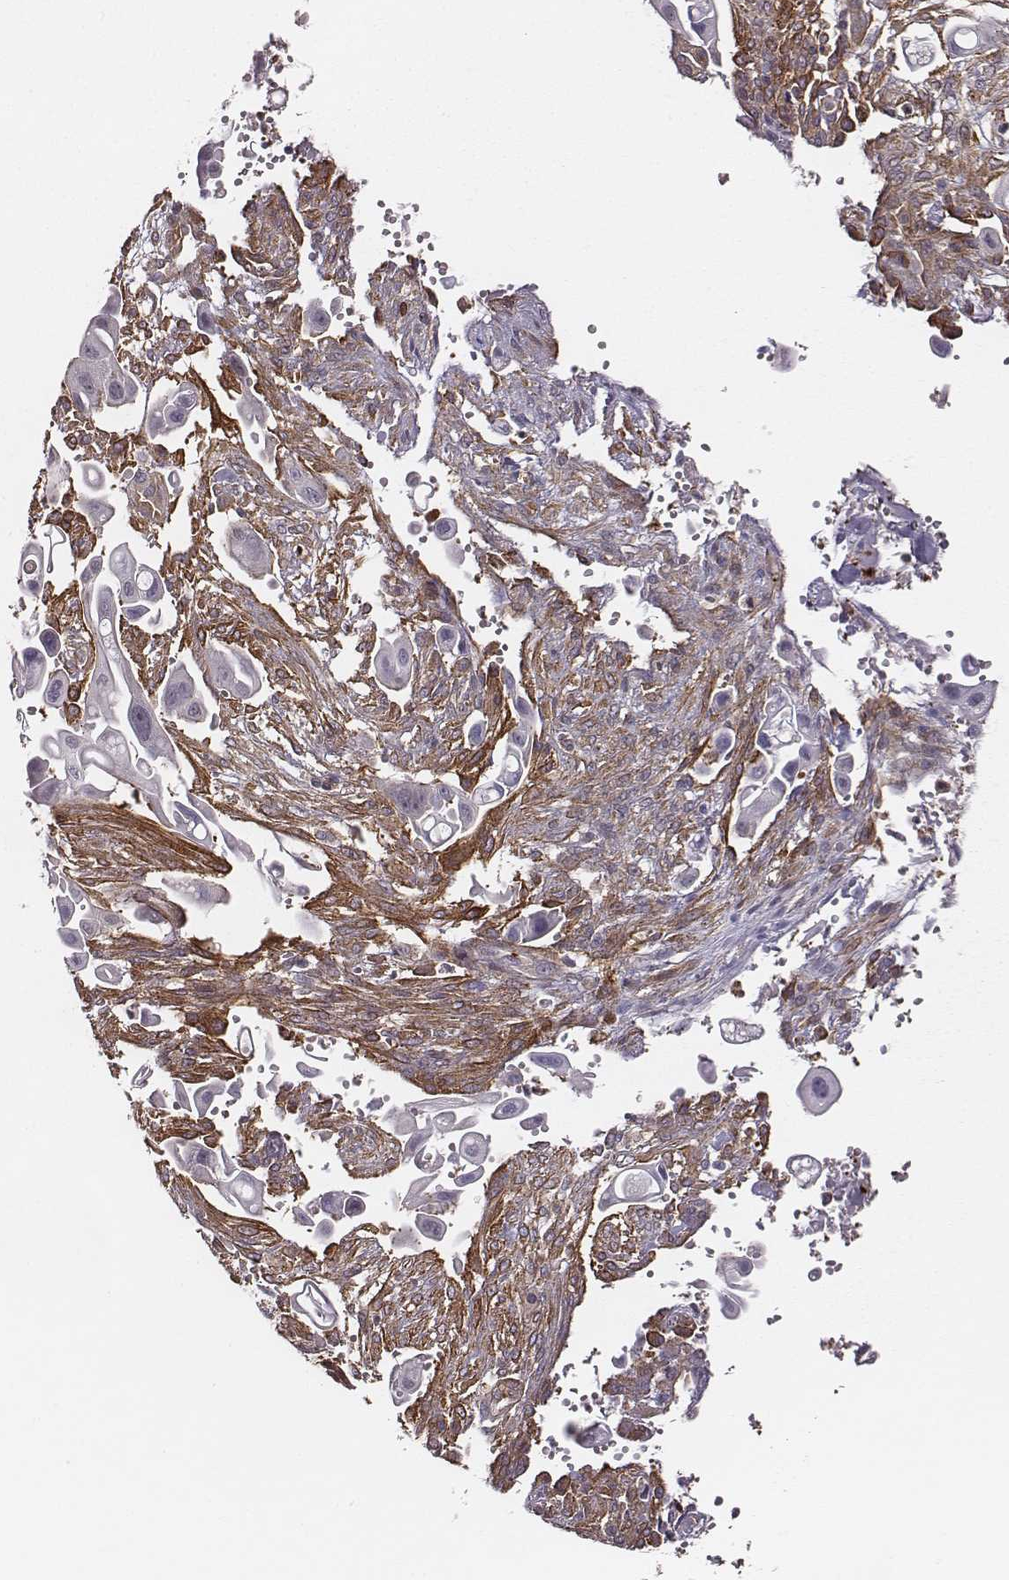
{"staining": {"intensity": "negative", "quantity": "none", "location": "none"}, "tissue": "pancreatic cancer", "cell_type": "Tumor cells", "image_type": "cancer", "snomed": [{"axis": "morphology", "description": "Adenocarcinoma, NOS"}, {"axis": "topography", "description": "Pancreas"}], "caption": "The IHC histopathology image has no significant positivity in tumor cells of pancreatic cancer tissue.", "gene": "ZYX", "patient": {"sex": "male", "age": 50}}